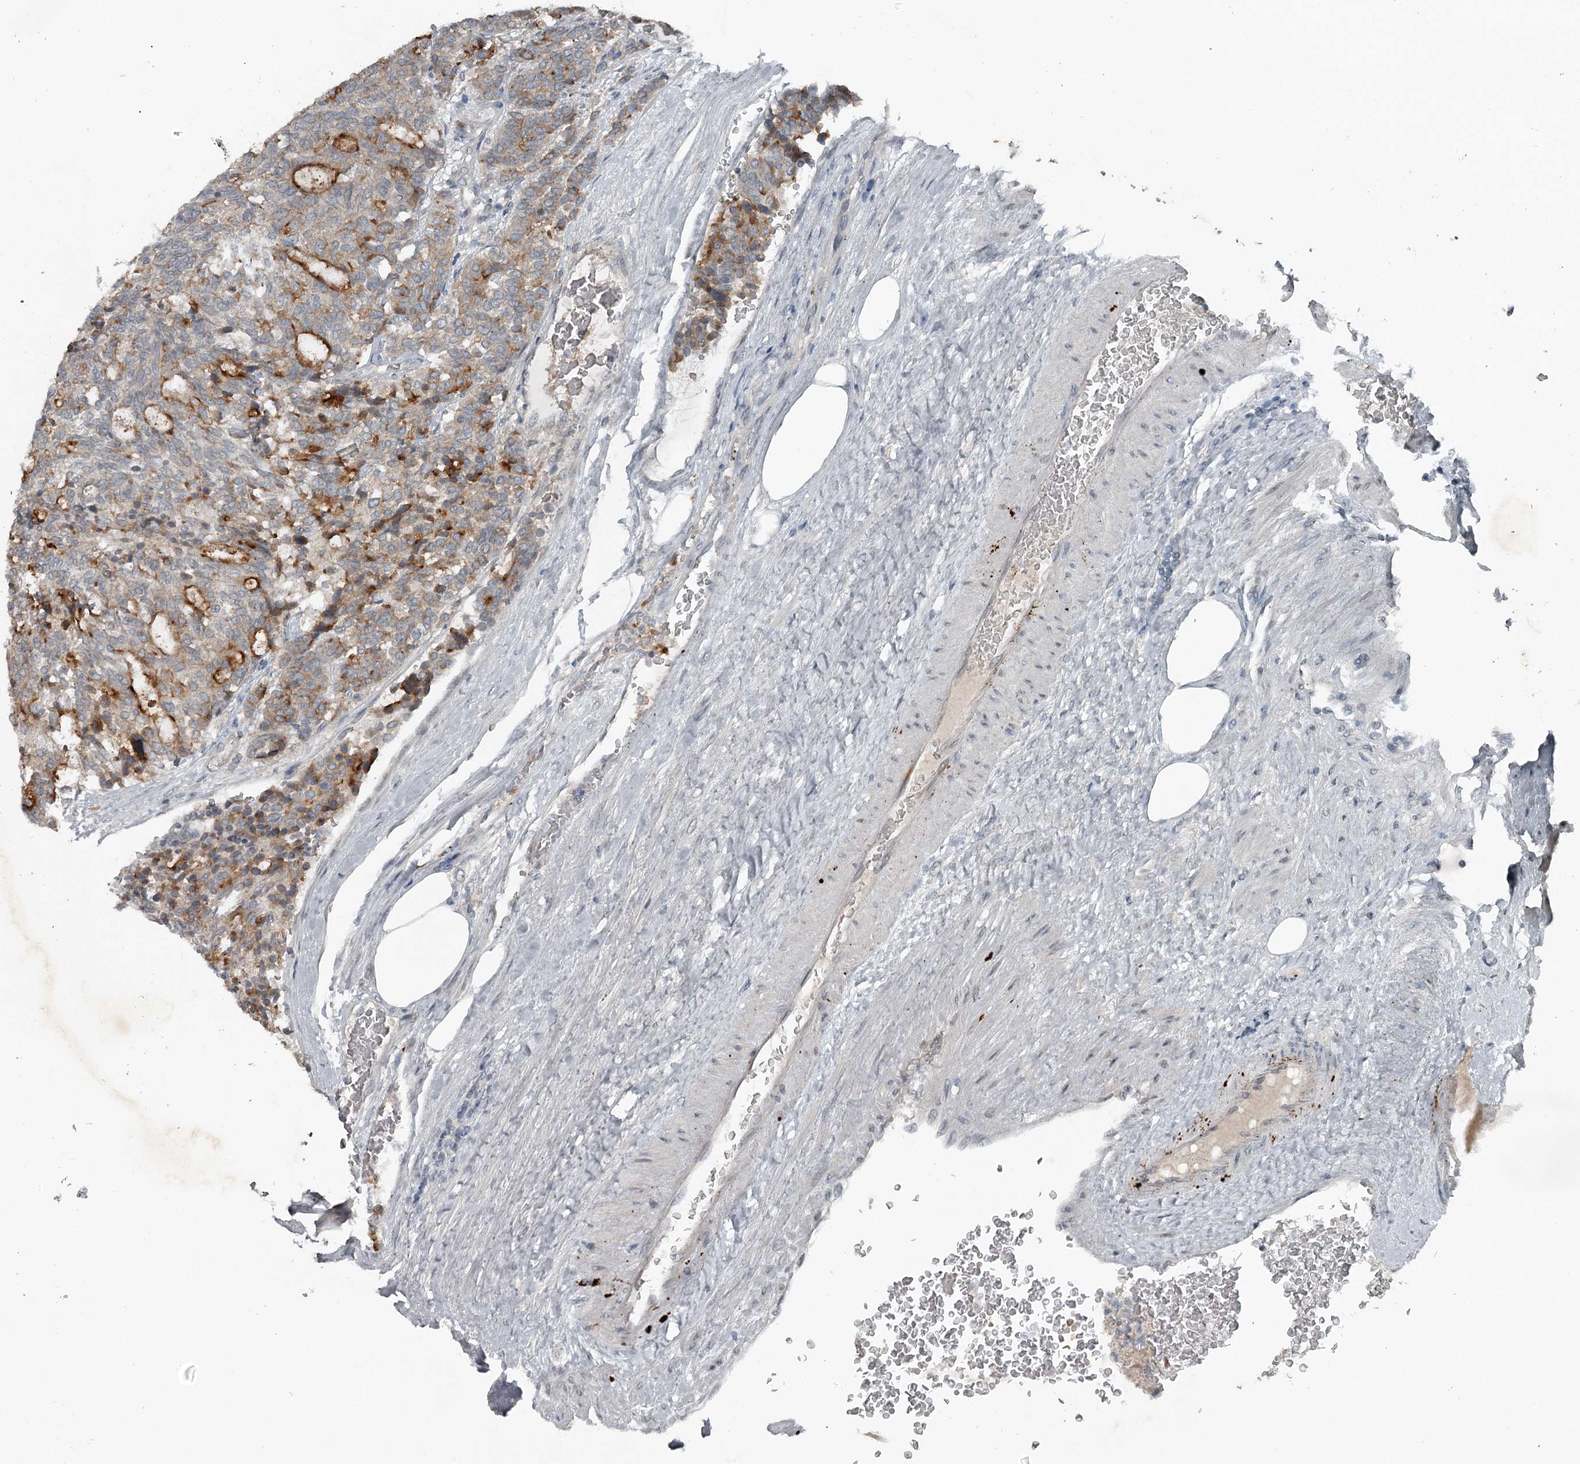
{"staining": {"intensity": "moderate", "quantity": "<25%", "location": "cytoplasmic/membranous"}, "tissue": "carcinoid", "cell_type": "Tumor cells", "image_type": "cancer", "snomed": [{"axis": "morphology", "description": "Carcinoid, malignant, NOS"}, {"axis": "topography", "description": "Pancreas"}], "caption": "The photomicrograph demonstrates a brown stain indicating the presence of a protein in the cytoplasmic/membranous of tumor cells in carcinoid.", "gene": "SLC39A8", "patient": {"sex": "female", "age": 54}}